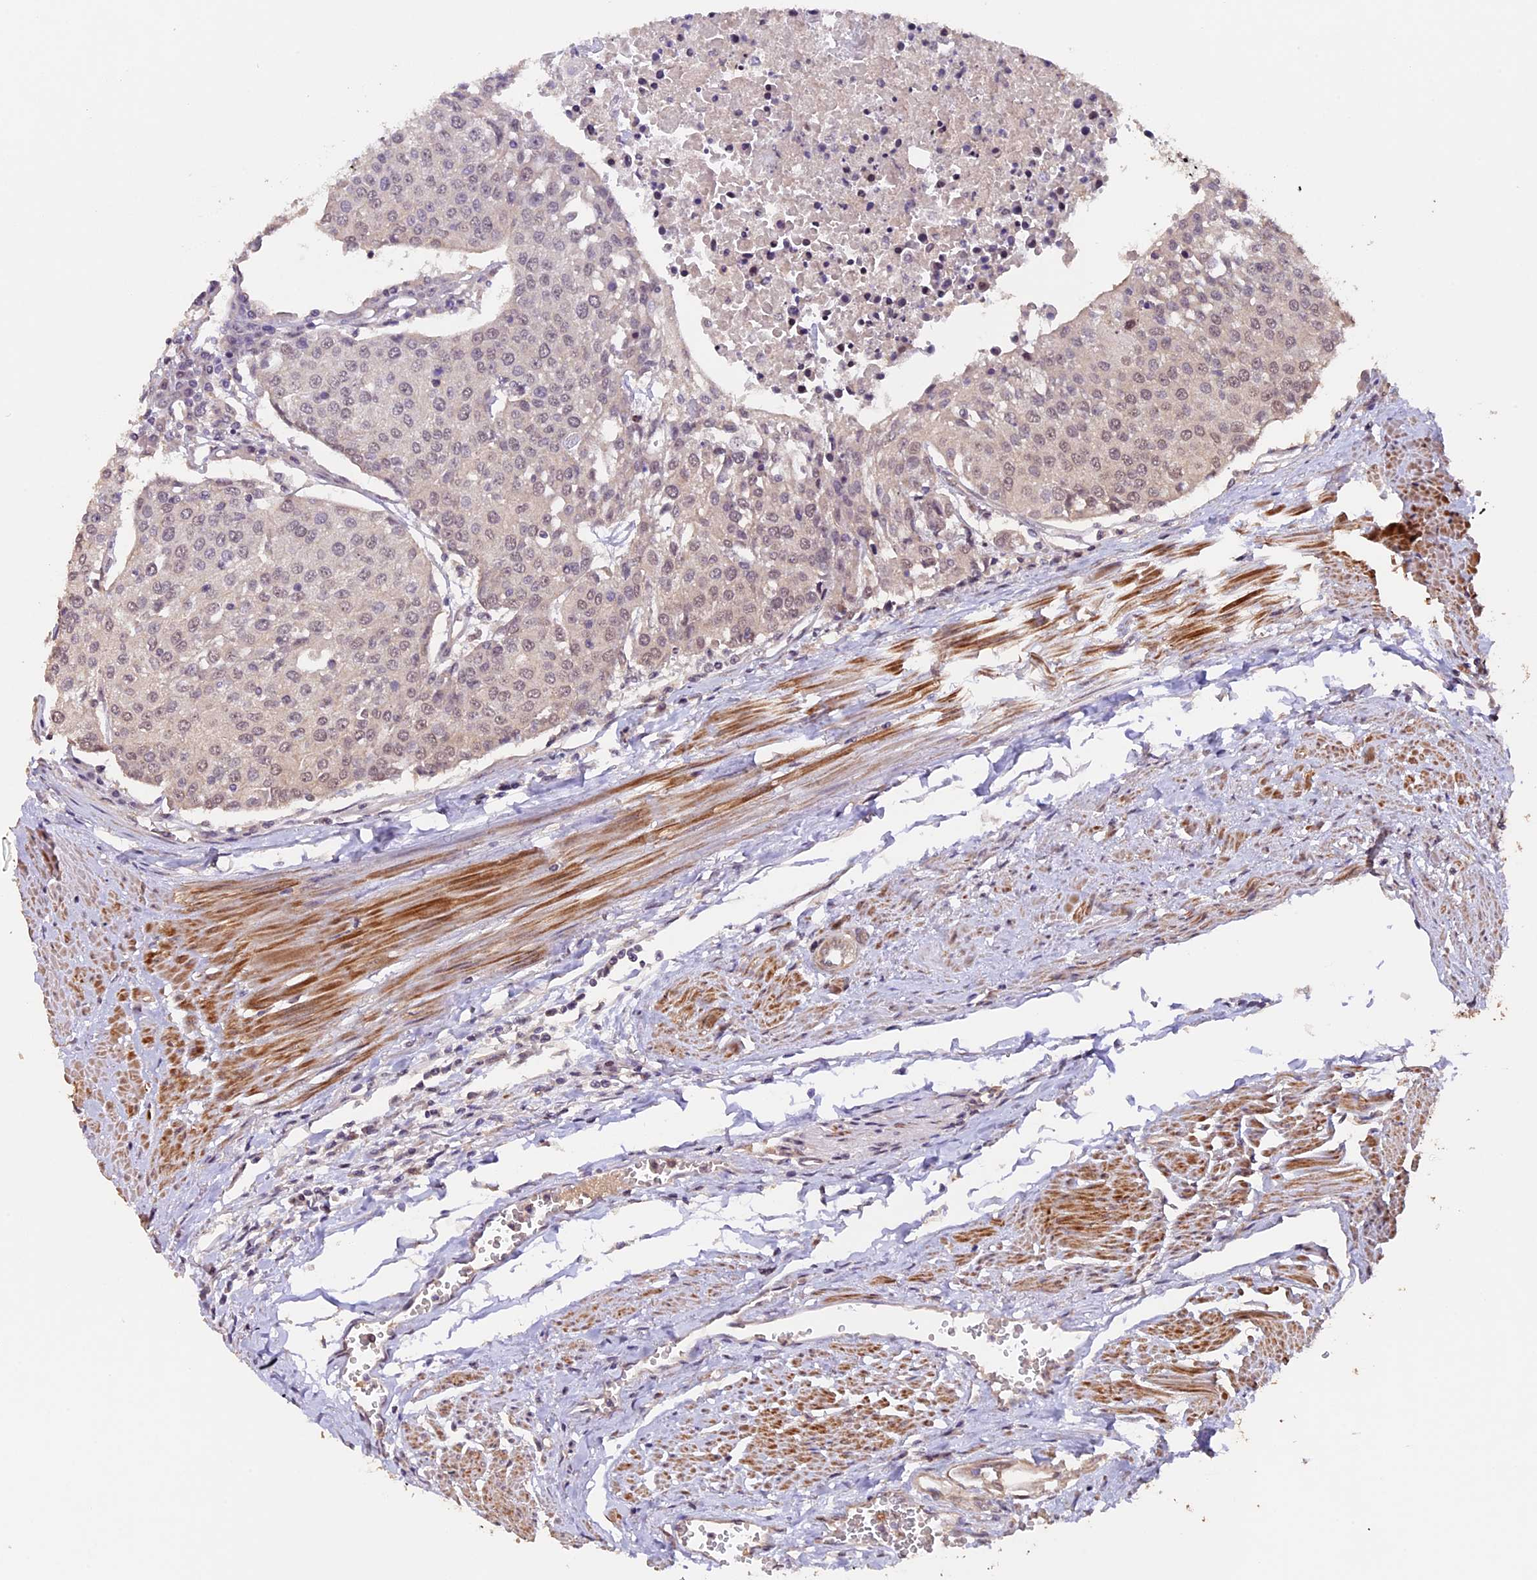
{"staining": {"intensity": "negative", "quantity": "none", "location": "none"}, "tissue": "urothelial cancer", "cell_type": "Tumor cells", "image_type": "cancer", "snomed": [{"axis": "morphology", "description": "Urothelial carcinoma, High grade"}, {"axis": "topography", "description": "Urinary bladder"}], "caption": "Immunohistochemical staining of high-grade urothelial carcinoma reveals no significant positivity in tumor cells.", "gene": "GNB5", "patient": {"sex": "female", "age": 85}}